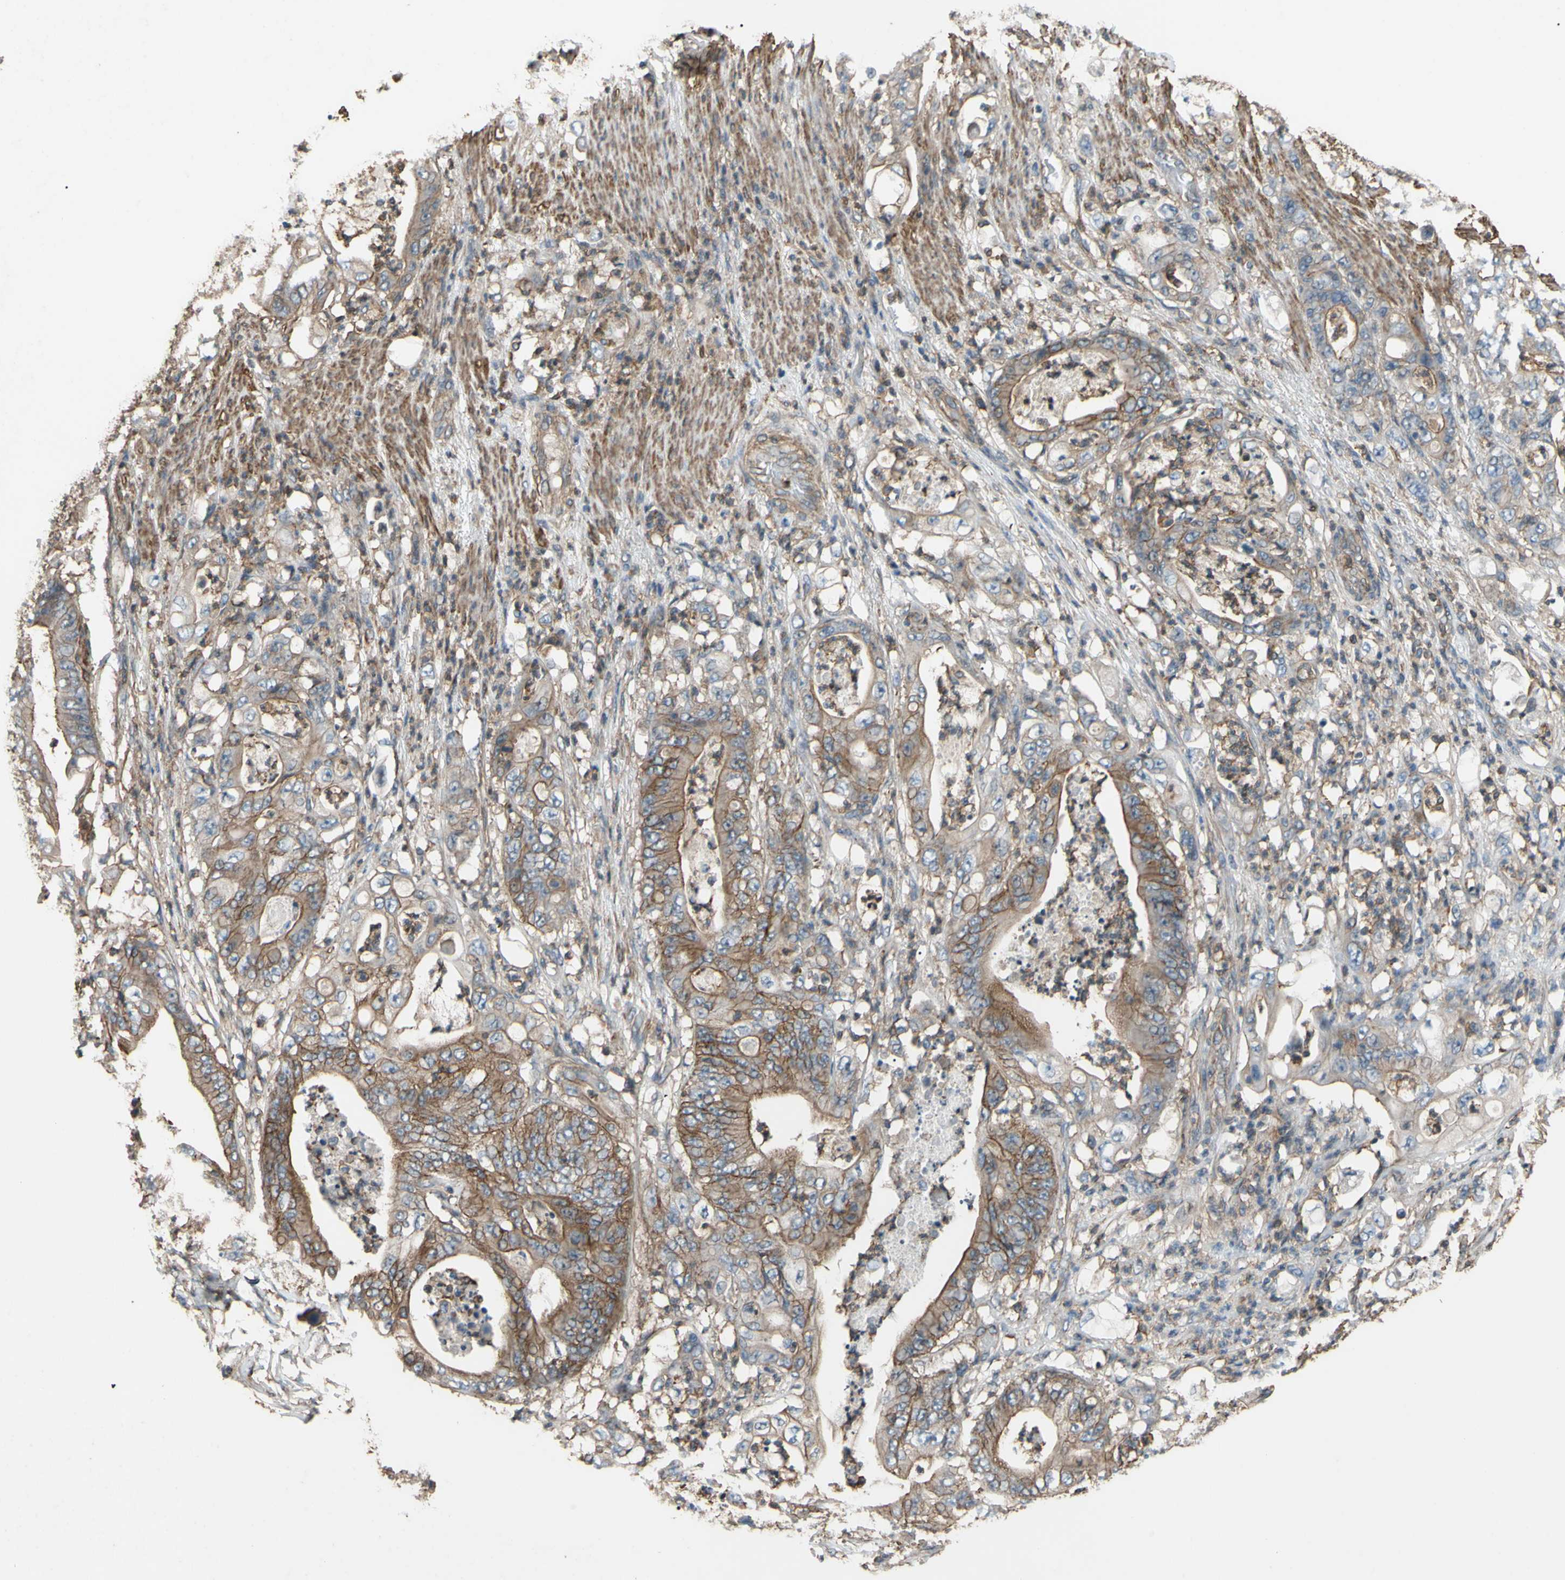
{"staining": {"intensity": "moderate", "quantity": ">75%", "location": "cytoplasmic/membranous"}, "tissue": "stomach cancer", "cell_type": "Tumor cells", "image_type": "cancer", "snomed": [{"axis": "morphology", "description": "Adenocarcinoma, NOS"}, {"axis": "topography", "description": "Stomach"}], "caption": "Stomach cancer (adenocarcinoma) stained for a protein displays moderate cytoplasmic/membranous positivity in tumor cells.", "gene": "ADD3", "patient": {"sex": "female", "age": 73}}